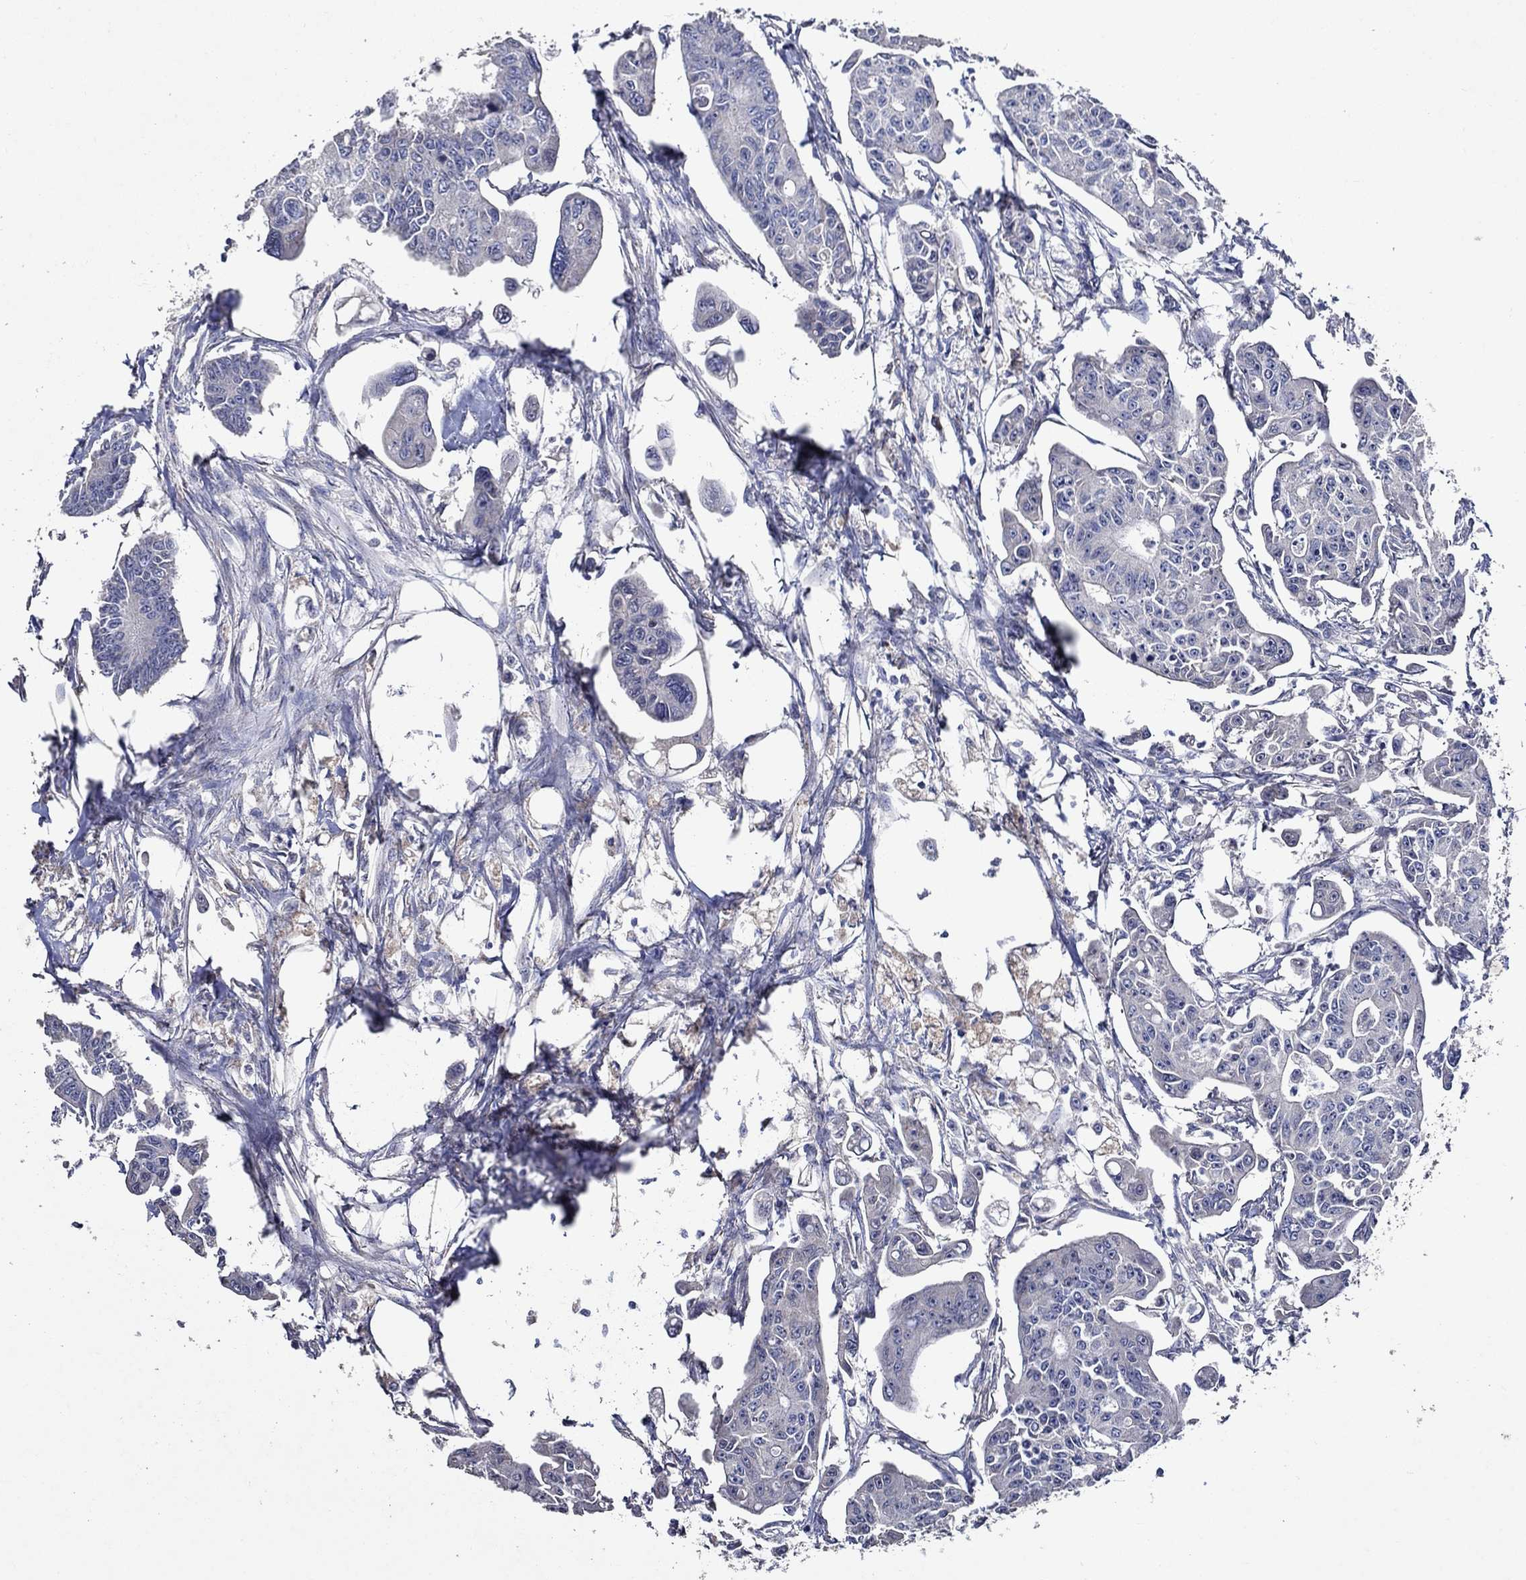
{"staining": {"intensity": "negative", "quantity": "none", "location": "none"}, "tissue": "colorectal cancer", "cell_type": "Tumor cells", "image_type": "cancer", "snomed": [{"axis": "morphology", "description": "Adenocarcinoma, NOS"}, {"axis": "topography", "description": "Colon"}], "caption": "IHC image of neoplastic tissue: human colorectal adenocarcinoma stained with DAB reveals no significant protein positivity in tumor cells.", "gene": "HAP1", "patient": {"sex": "male", "age": 70}}